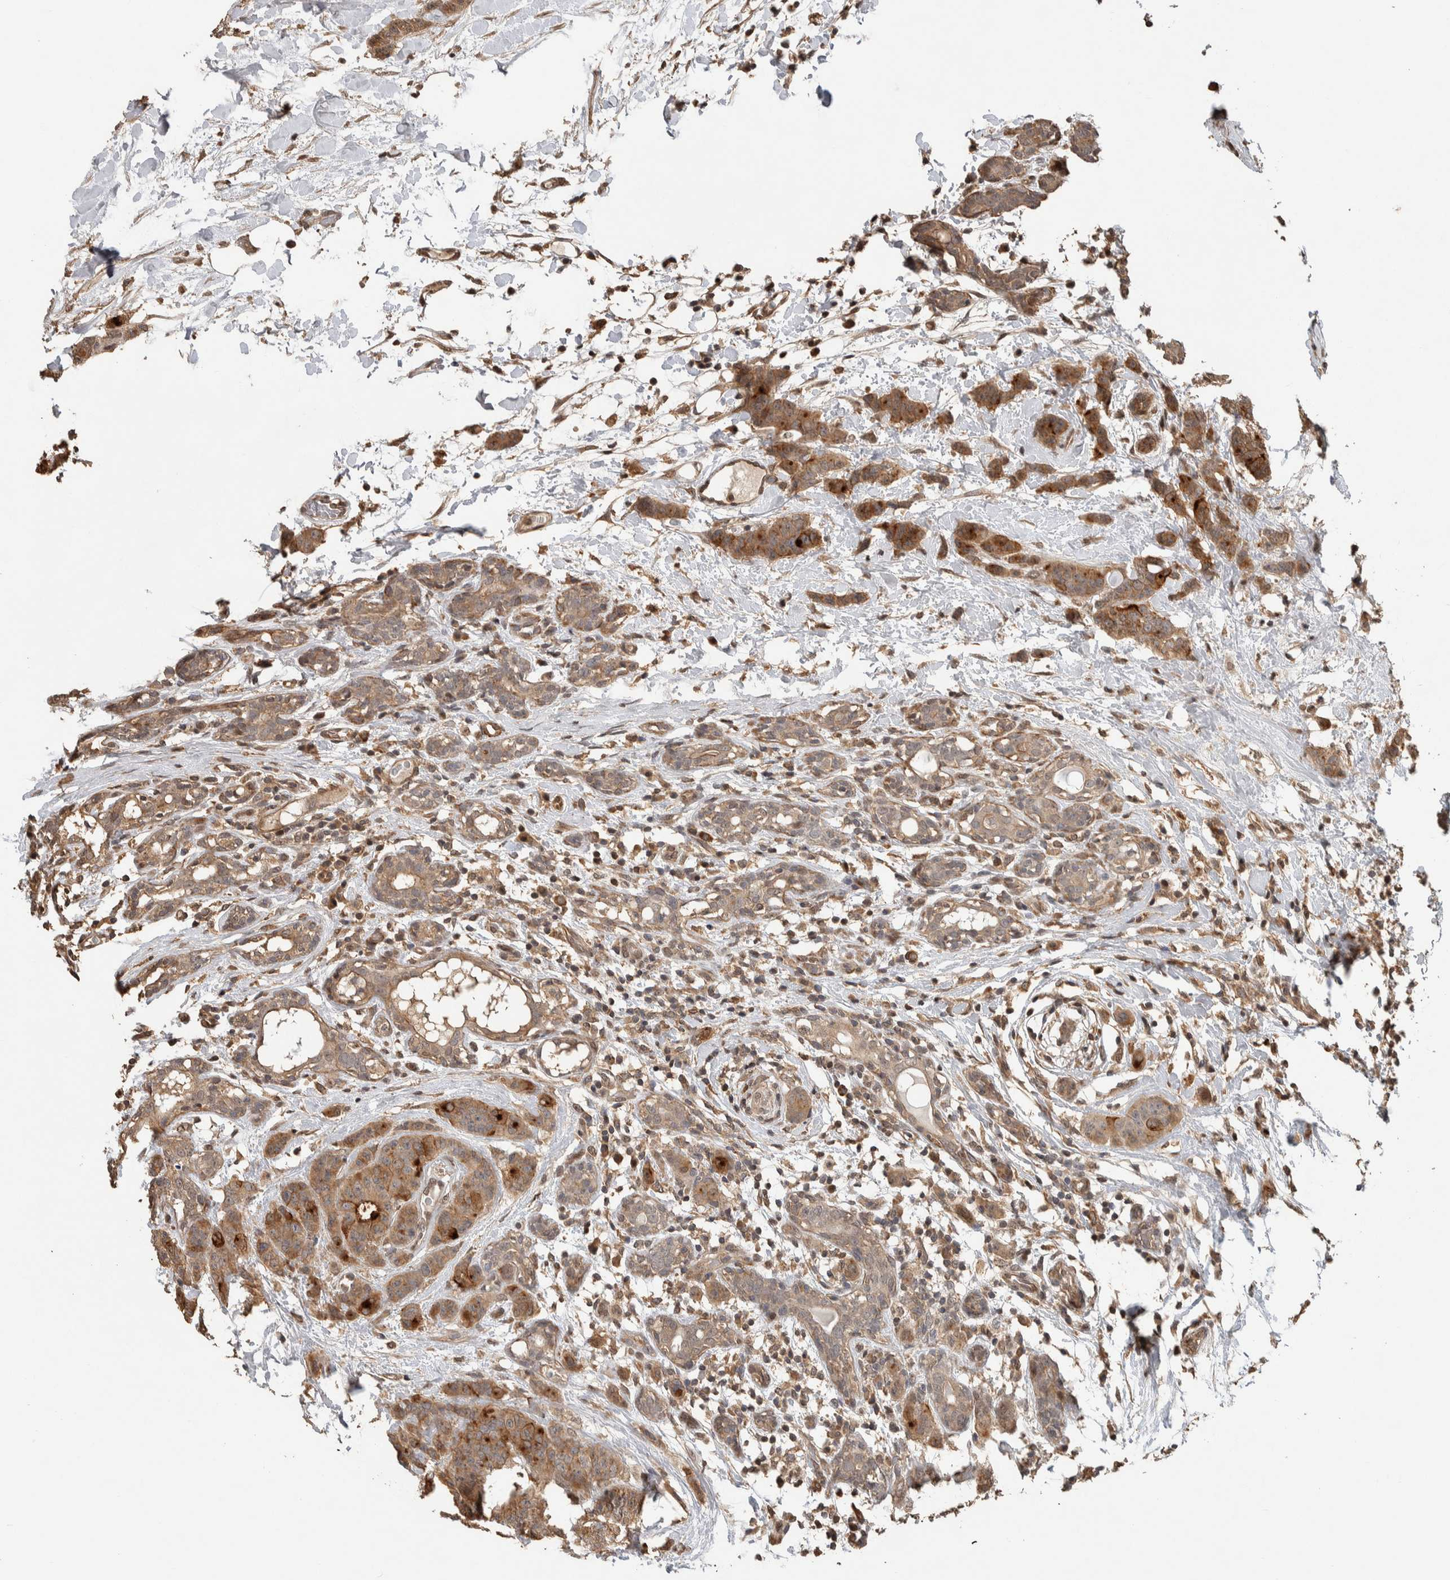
{"staining": {"intensity": "moderate", "quantity": ">75%", "location": "cytoplasmic/membranous"}, "tissue": "breast cancer", "cell_type": "Tumor cells", "image_type": "cancer", "snomed": [{"axis": "morphology", "description": "Normal tissue, NOS"}, {"axis": "morphology", "description": "Duct carcinoma"}, {"axis": "topography", "description": "Breast"}], "caption": "Immunohistochemistry micrograph of human breast infiltrating ductal carcinoma stained for a protein (brown), which reveals medium levels of moderate cytoplasmic/membranous expression in about >75% of tumor cells.", "gene": "CYSRT1", "patient": {"sex": "female", "age": 40}}